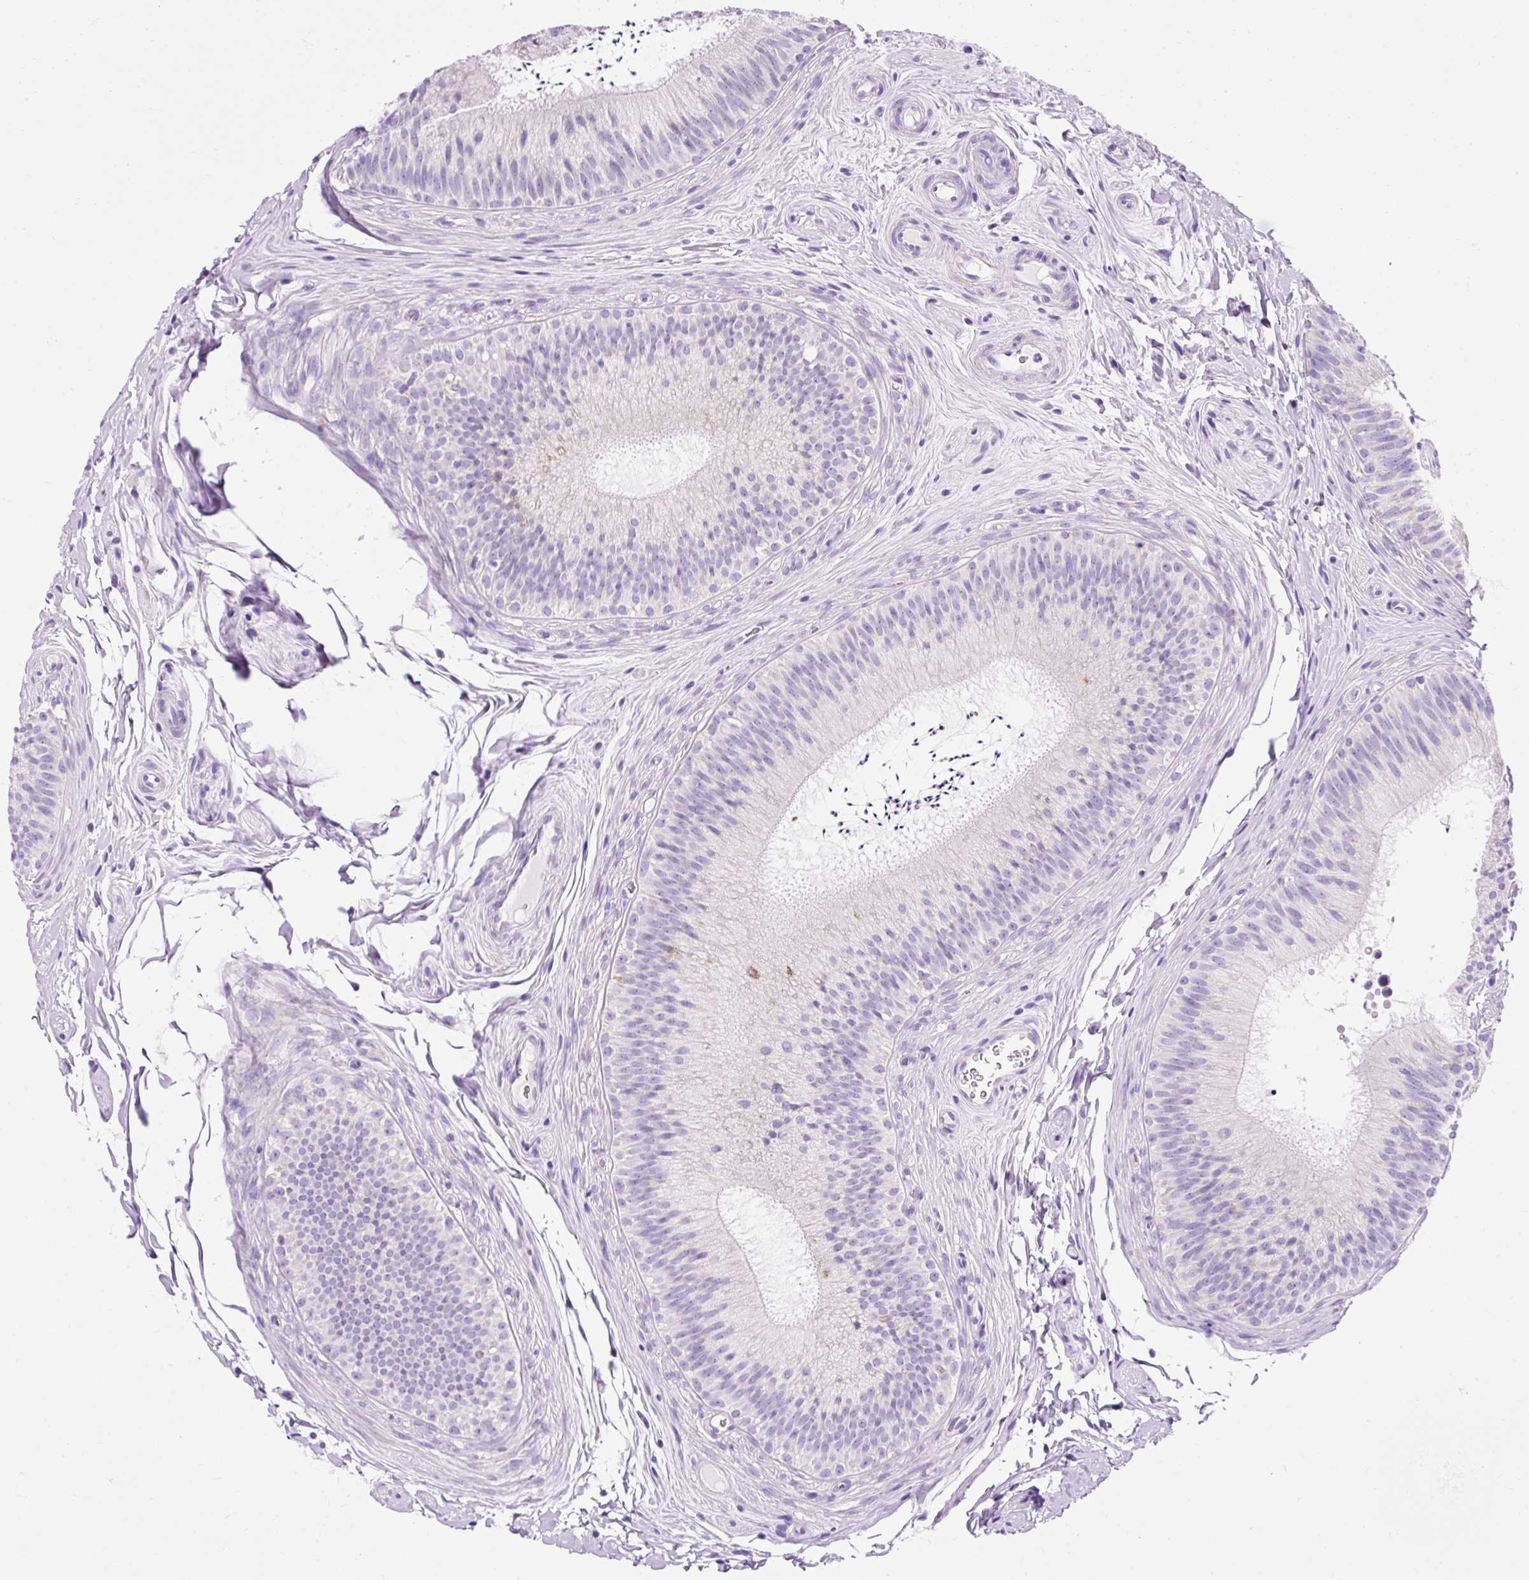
{"staining": {"intensity": "negative", "quantity": "none", "location": "none"}, "tissue": "epididymis", "cell_type": "Glandular cells", "image_type": "normal", "snomed": [{"axis": "morphology", "description": "Normal tissue, NOS"}, {"axis": "topography", "description": "Epididymis"}], "caption": "Immunohistochemistry photomicrograph of benign epididymis stained for a protein (brown), which demonstrates no positivity in glandular cells.", "gene": "PLPP2", "patient": {"sex": "male", "age": 24}}